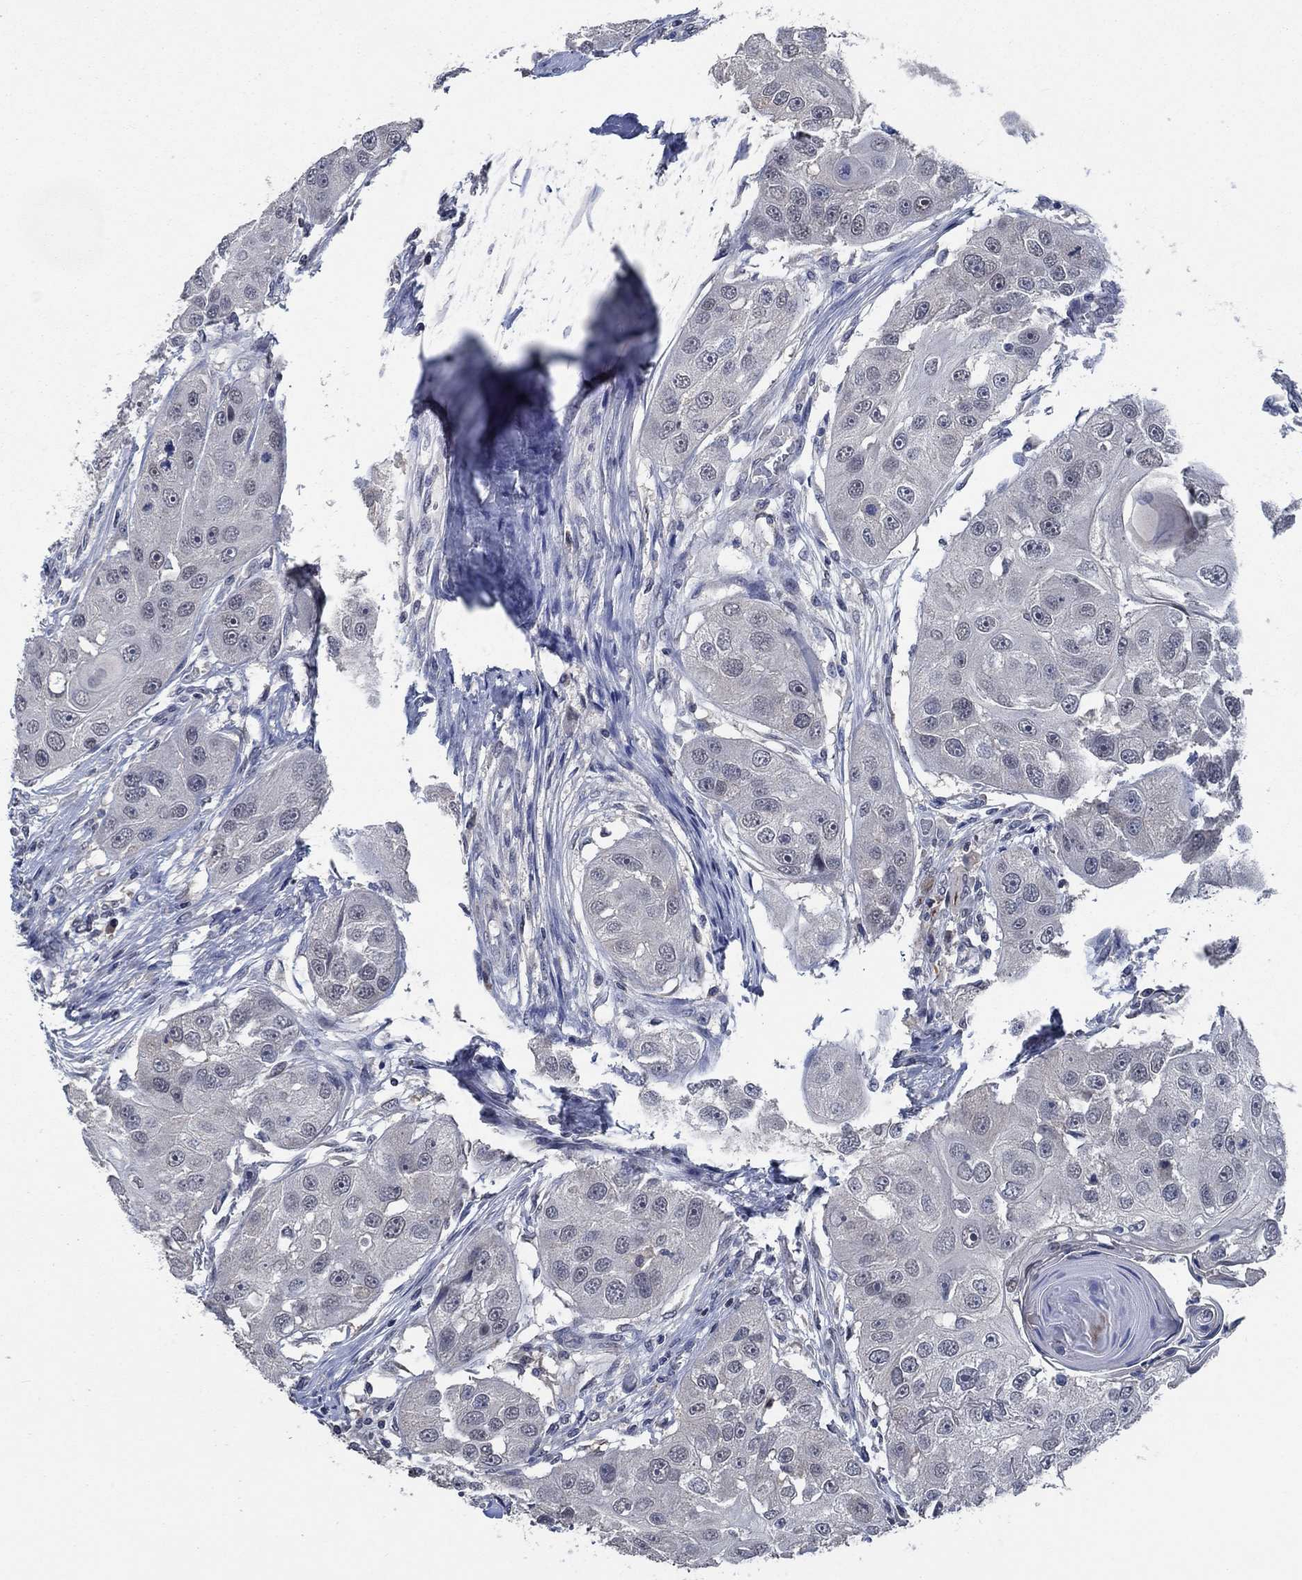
{"staining": {"intensity": "negative", "quantity": "none", "location": "none"}, "tissue": "head and neck cancer", "cell_type": "Tumor cells", "image_type": "cancer", "snomed": [{"axis": "morphology", "description": "Normal tissue, NOS"}, {"axis": "morphology", "description": "Squamous cell carcinoma, NOS"}, {"axis": "topography", "description": "Skeletal muscle"}, {"axis": "topography", "description": "Head-Neck"}], "caption": "Immunohistochemistry of human head and neck cancer shows no expression in tumor cells.", "gene": "OBSCN", "patient": {"sex": "male", "age": 51}}